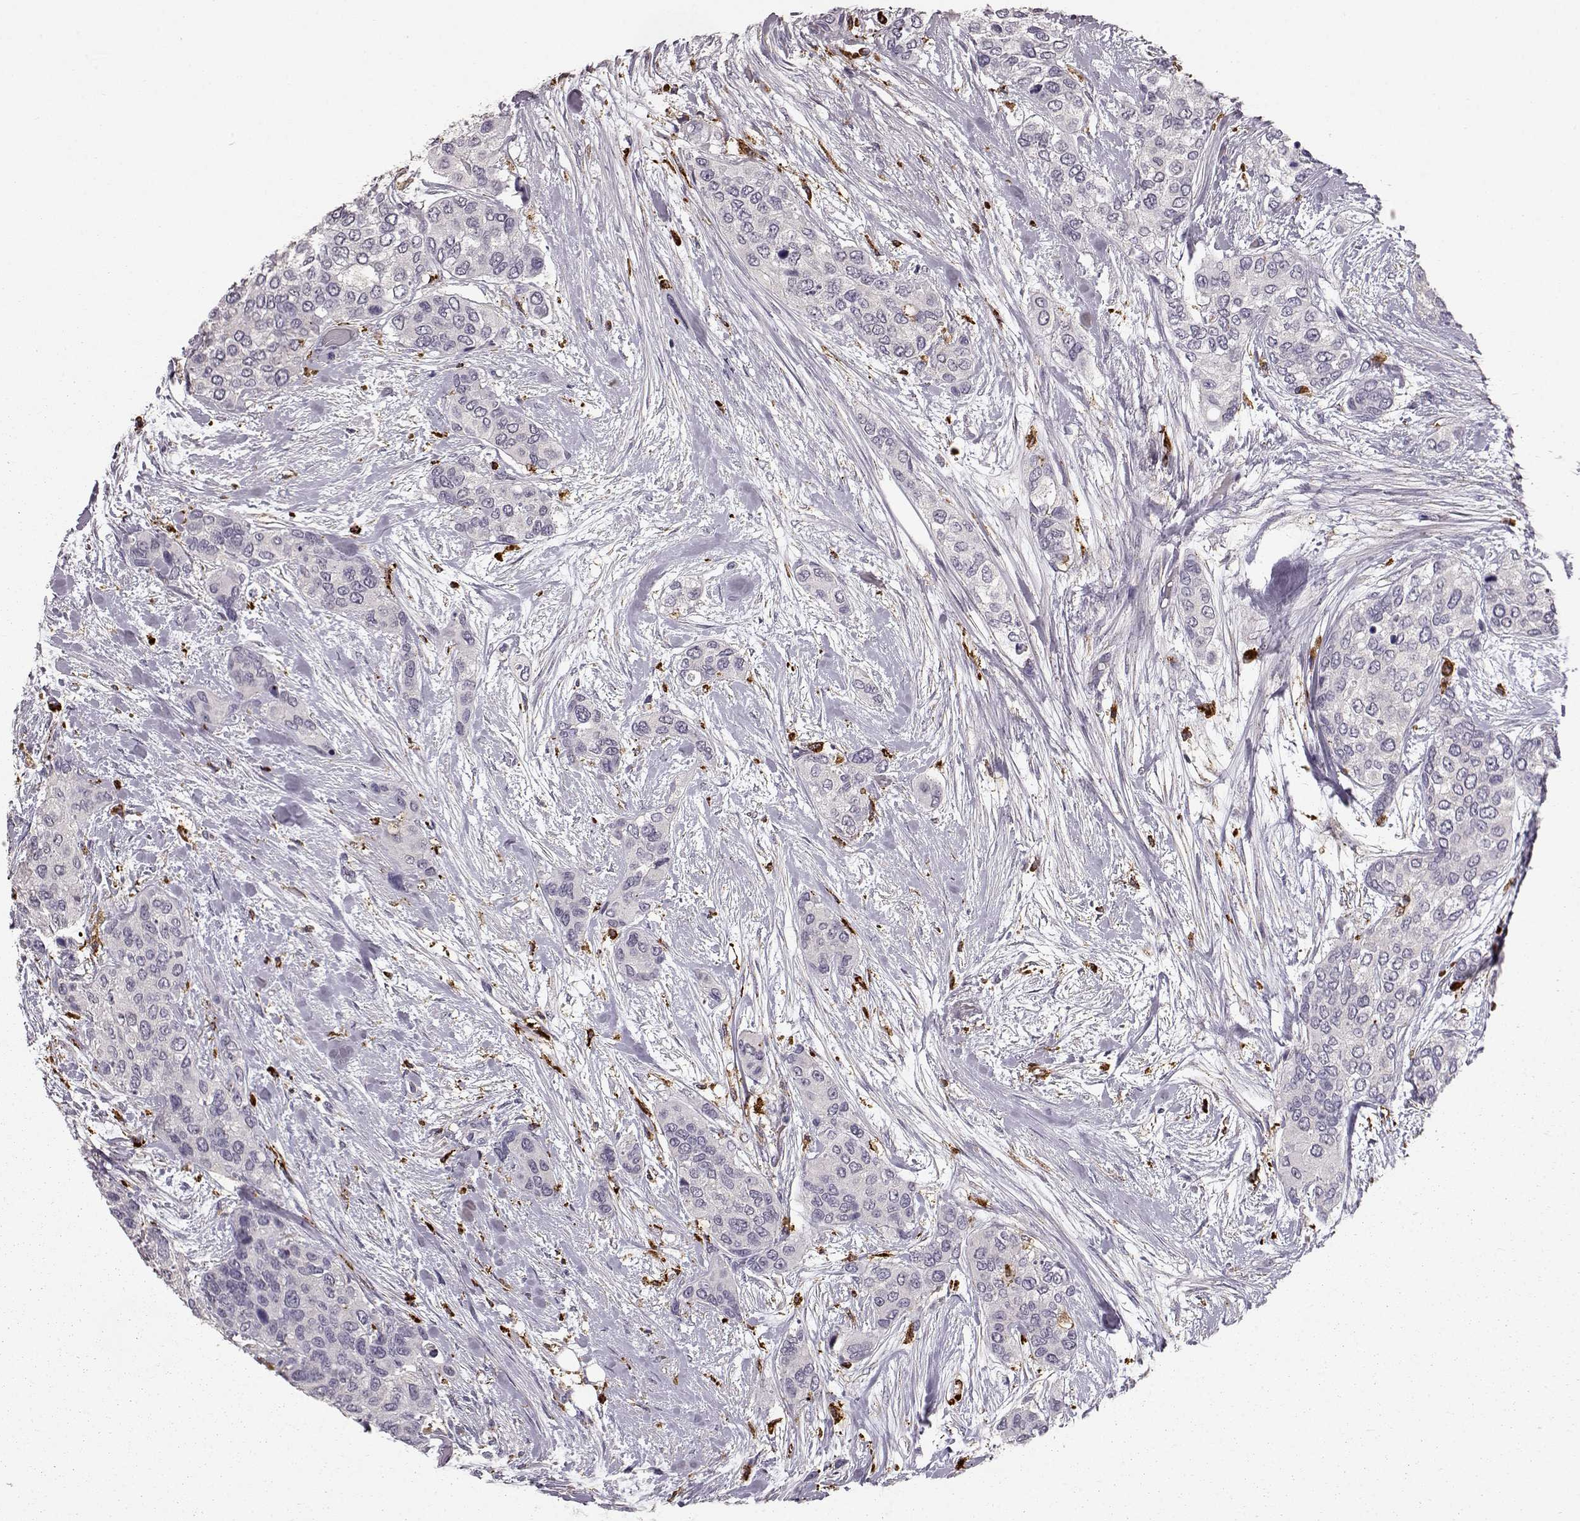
{"staining": {"intensity": "negative", "quantity": "none", "location": "none"}, "tissue": "urothelial cancer", "cell_type": "Tumor cells", "image_type": "cancer", "snomed": [{"axis": "morphology", "description": "Urothelial carcinoma, High grade"}, {"axis": "topography", "description": "Urinary bladder"}], "caption": "This is an IHC photomicrograph of human high-grade urothelial carcinoma. There is no expression in tumor cells.", "gene": "CCNF", "patient": {"sex": "male", "age": 77}}